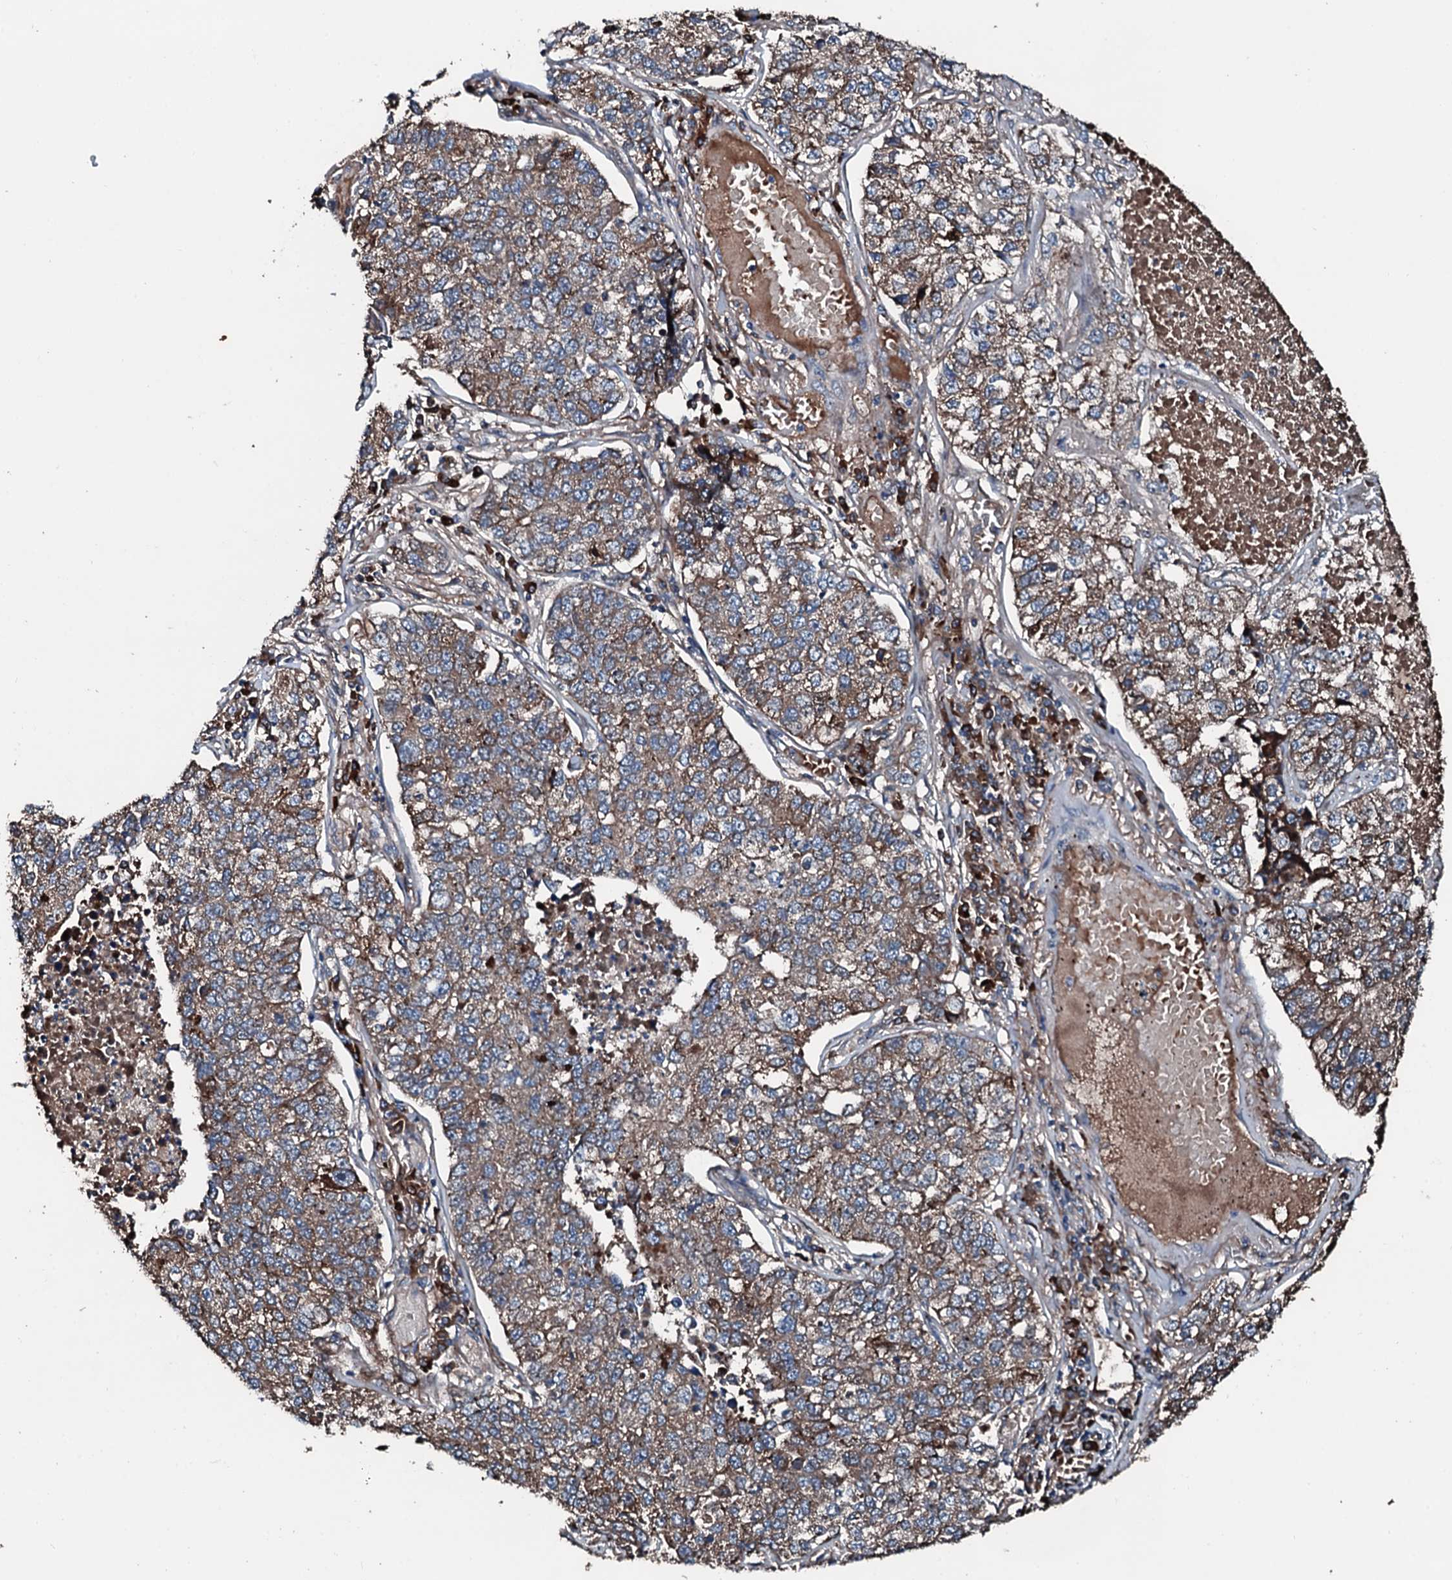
{"staining": {"intensity": "moderate", "quantity": ">75%", "location": "cytoplasmic/membranous"}, "tissue": "lung cancer", "cell_type": "Tumor cells", "image_type": "cancer", "snomed": [{"axis": "morphology", "description": "Adenocarcinoma, NOS"}, {"axis": "topography", "description": "Lung"}], "caption": "There is medium levels of moderate cytoplasmic/membranous positivity in tumor cells of lung cancer (adenocarcinoma), as demonstrated by immunohistochemical staining (brown color).", "gene": "AARS1", "patient": {"sex": "male", "age": 49}}